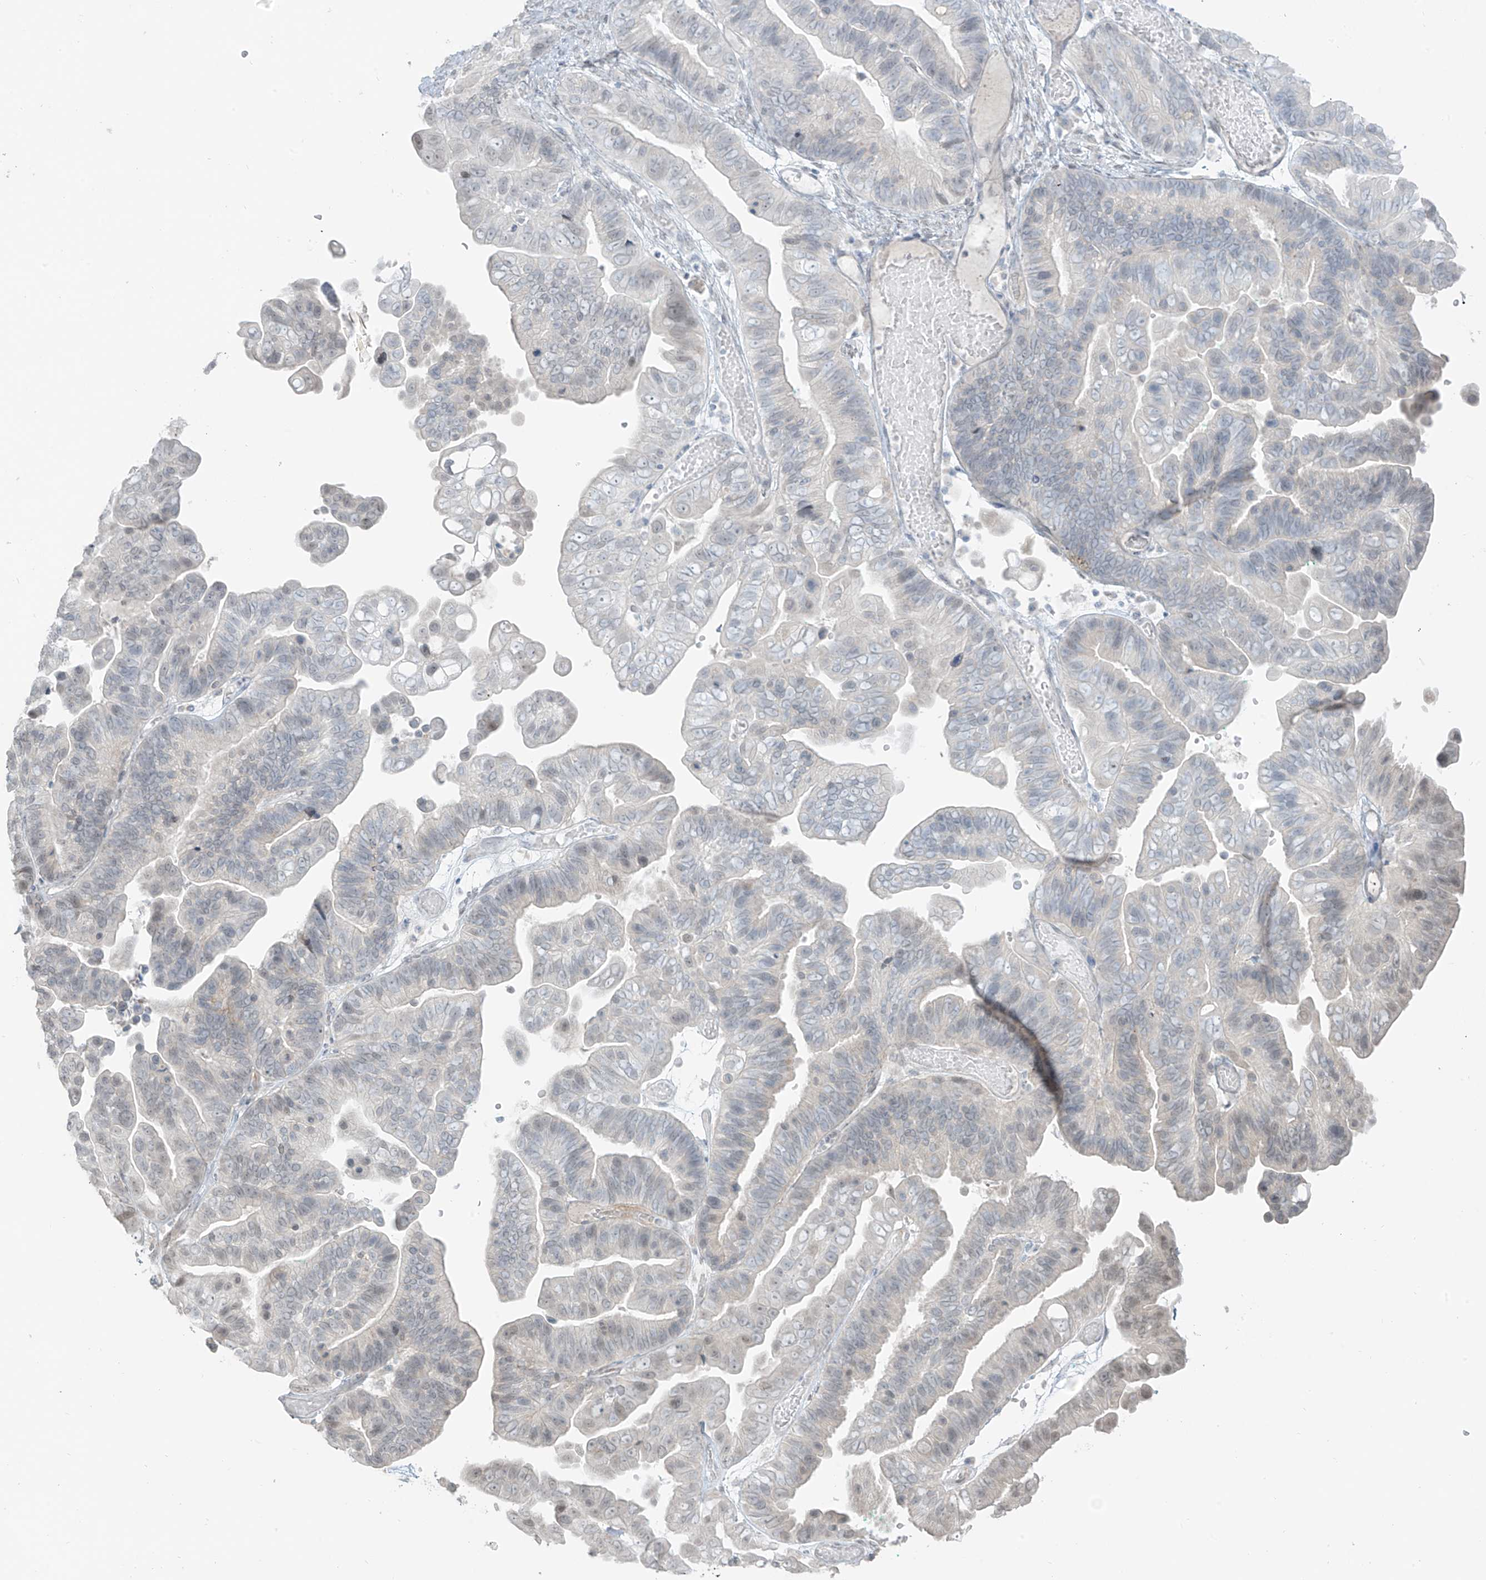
{"staining": {"intensity": "weak", "quantity": "<25%", "location": "nuclear"}, "tissue": "ovarian cancer", "cell_type": "Tumor cells", "image_type": "cancer", "snomed": [{"axis": "morphology", "description": "Cystadenocarcinoma, serous, NOS"}, {"axis": "topography", "description": "Ovary"}], "caption": "Ovarian cancer (serous cystadenocarcinoma) stained for a protein using IHC demonstrates no positivity tumor cells.", "gene": "PRDM6", "patient": {"sex": "female", "age": 56}}